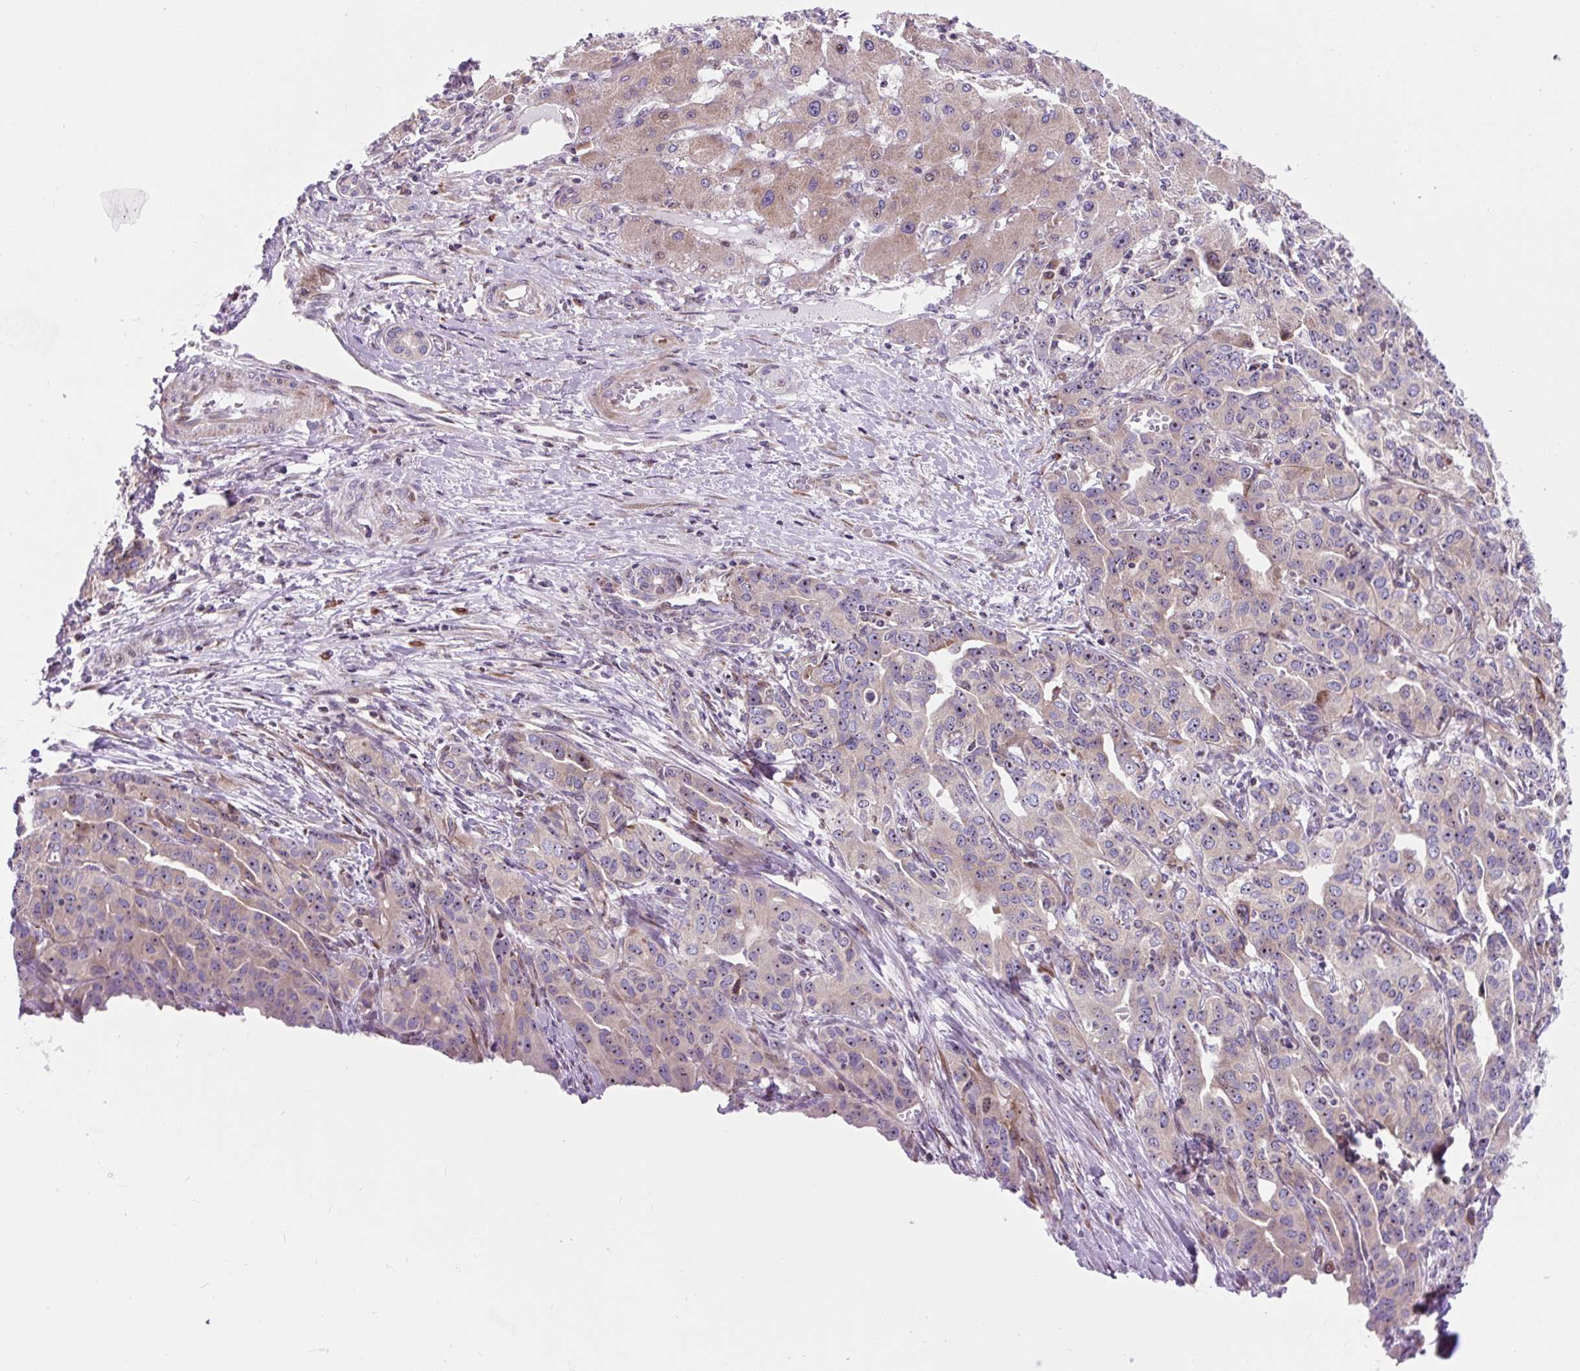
{"staining": {"intensity": "weak", "quantity": "25%-75%", "location": "cytoplasmic/membranous"}, "tissue": "liver cancer", "cell_type": "Tumor cells", "image_type": "cancer", "snomed": [{"axis": "morphology", "description": "Cholangiocarcinoma"}, {"axis": "topography", "description": "Liver"}], "caption": "The histopathology image shows a brown stain indicating the presence of a protein in the cytoplasmic/membranous of tumor cells in cholangiocarcinoma (liver).", "gene": "CISD3", "patient": {"sex": "male", "age": 59}}